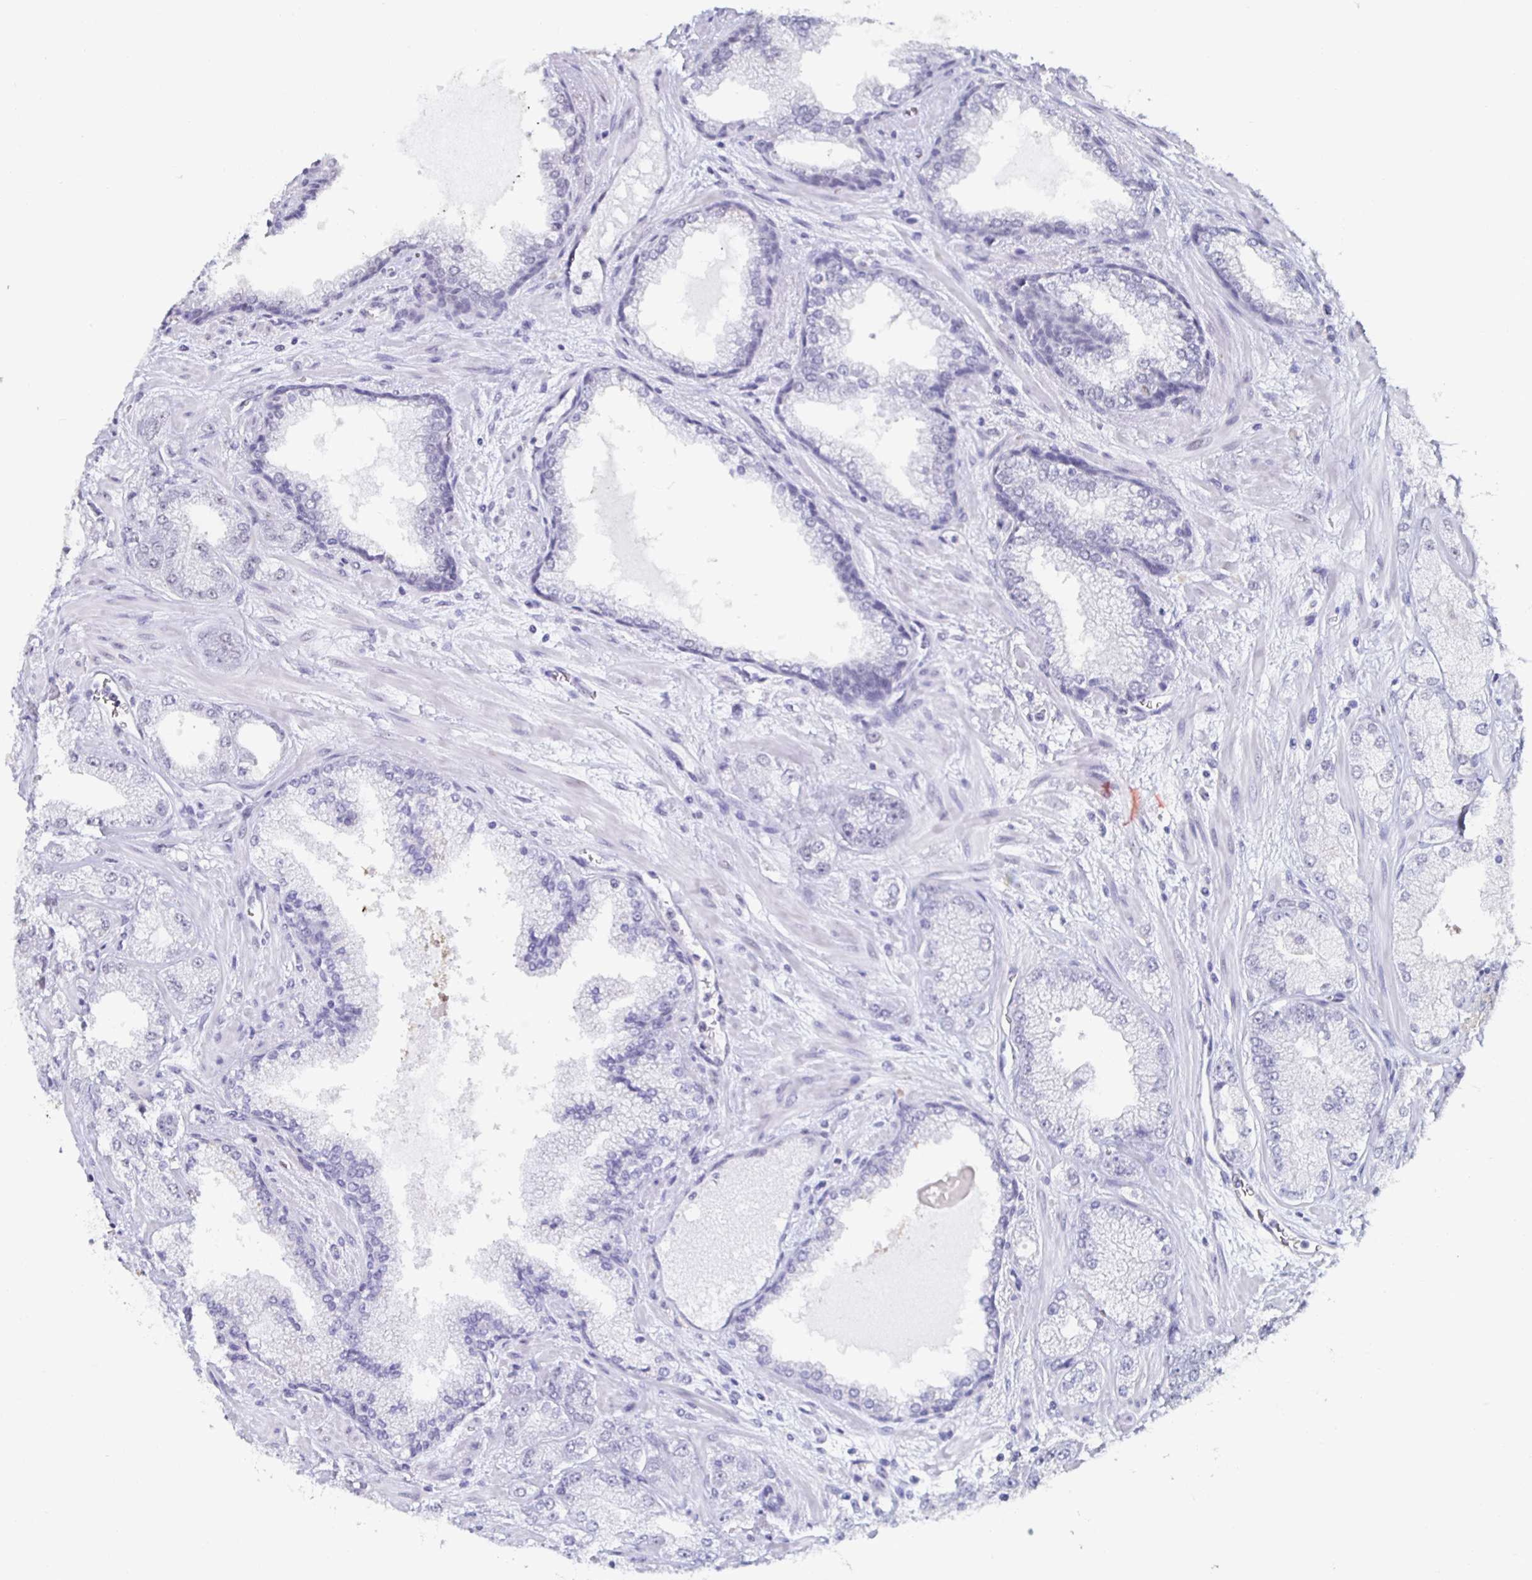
{"staining": {"intensity": "negative", "quantity": "none", "location": "none"}, "tissue": "prostate cancer", "cell_type": "Tumor cells", "image_type": "cancer", "snomed": [{"axis": "morphology", "description": "Normal tissue, NOS"}, {"axis": "morphology", "description": "Adenocarcinoma, High grade"}, {"axis": "topography", "description": "Prostate"}, {"axis": "topography", "description": "Peripheral nerve tissue"}], "caption": "A high-resolution photomicrograph shows IHC staining of adenocarcinoma (high-grade) (prostate), which displays no significant staining in tumor cells.", "gene": "DDX39B", "patient": {"sex": "male", "age": 68}}